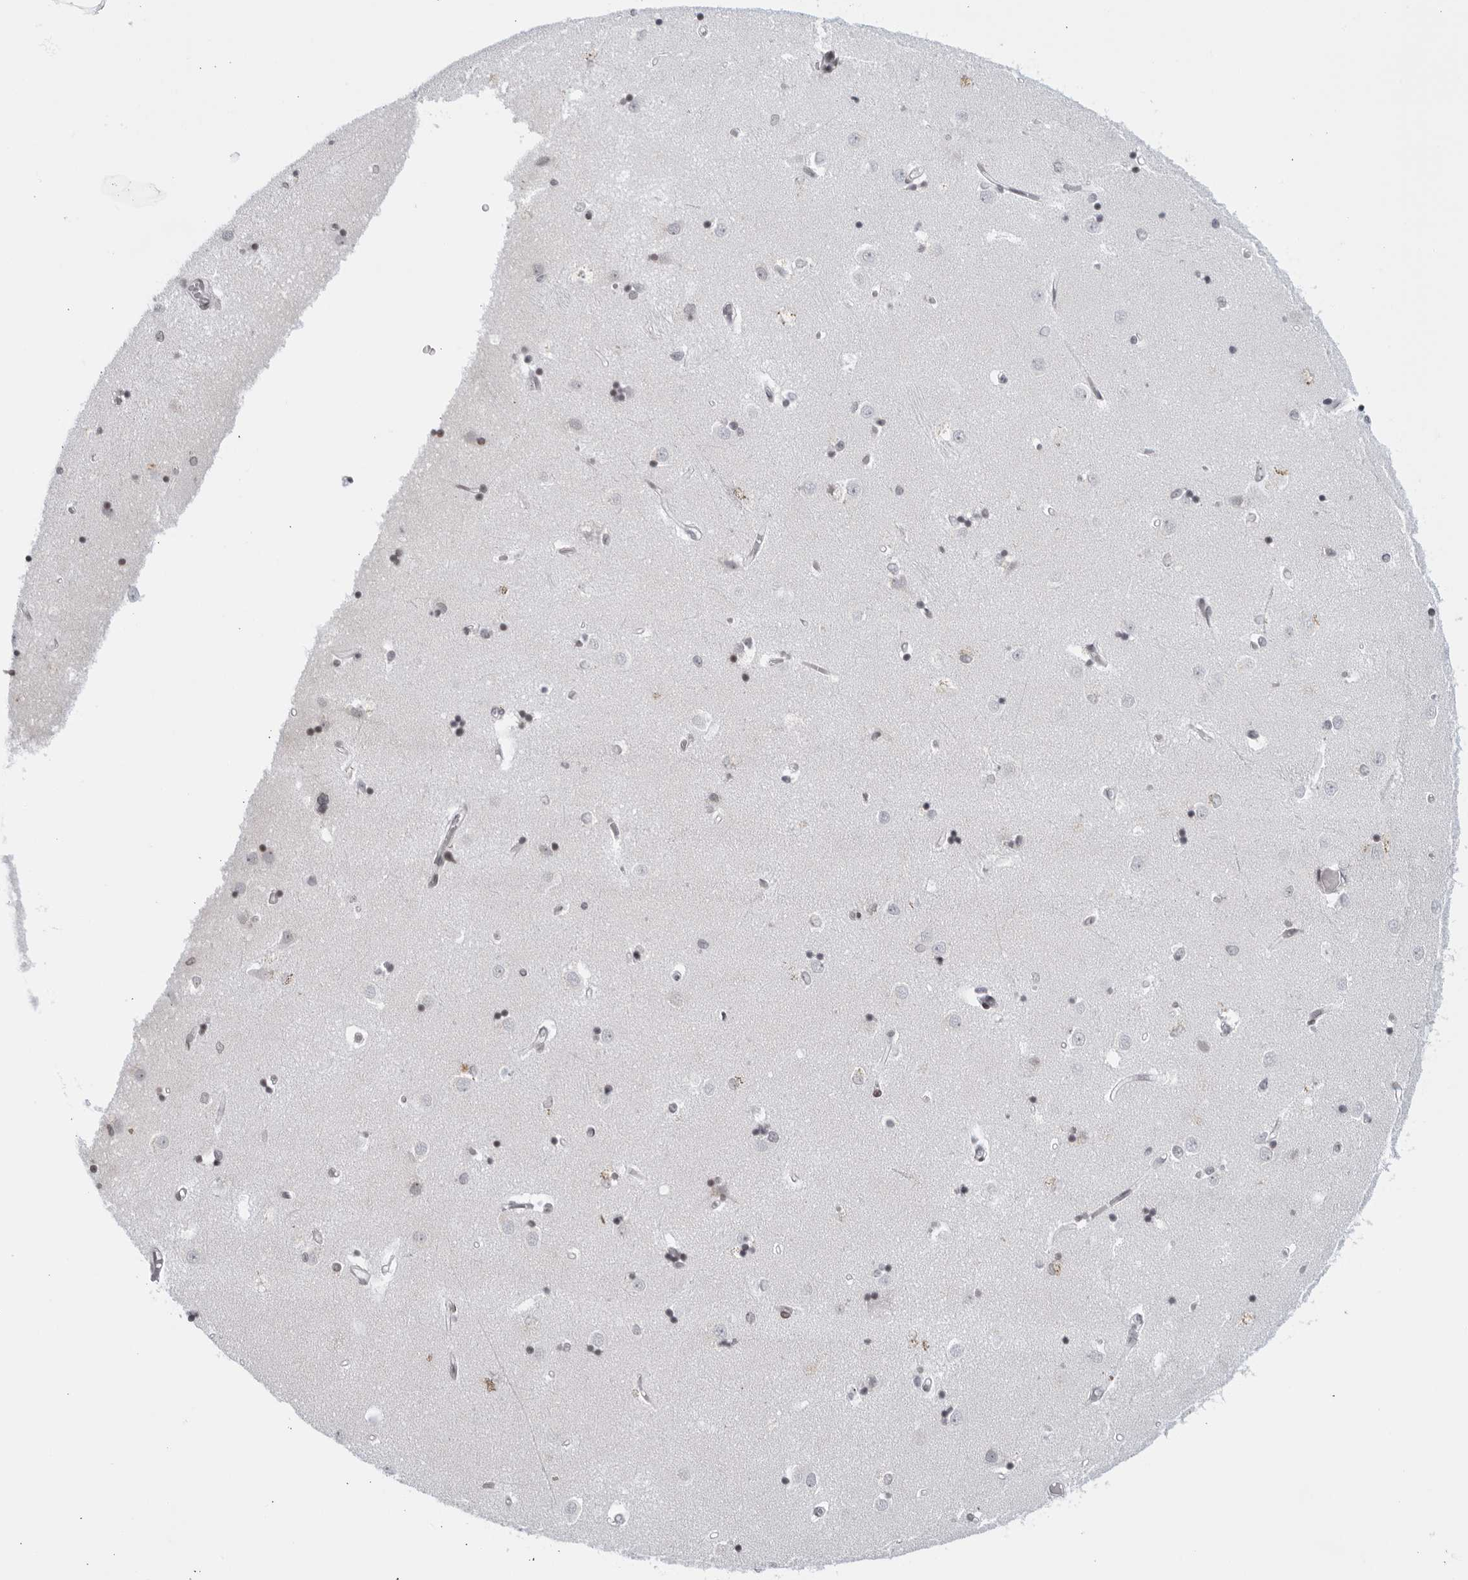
{"staining": {"intensity": "negative", "quantity": "none", "location": "none"}, "tissue": "caudate", "cell_type": "Glial cells", "image_type": "normal", "snomed": [{"axis": "morphology", "description": "Normal tissue, NOS"}, {"axis": "topography", "description": "Lateral ventricle wall"}], "caption": "Photomicrograph shows no protein staining in glial cells of unremarkable caudate. (DAB (3,3'-diaminobenzidine) immunohistochemistry (IHC), high magnification).", "gene": "RAB11FIP3", "patient": {"sex": "male", "age": 45}}